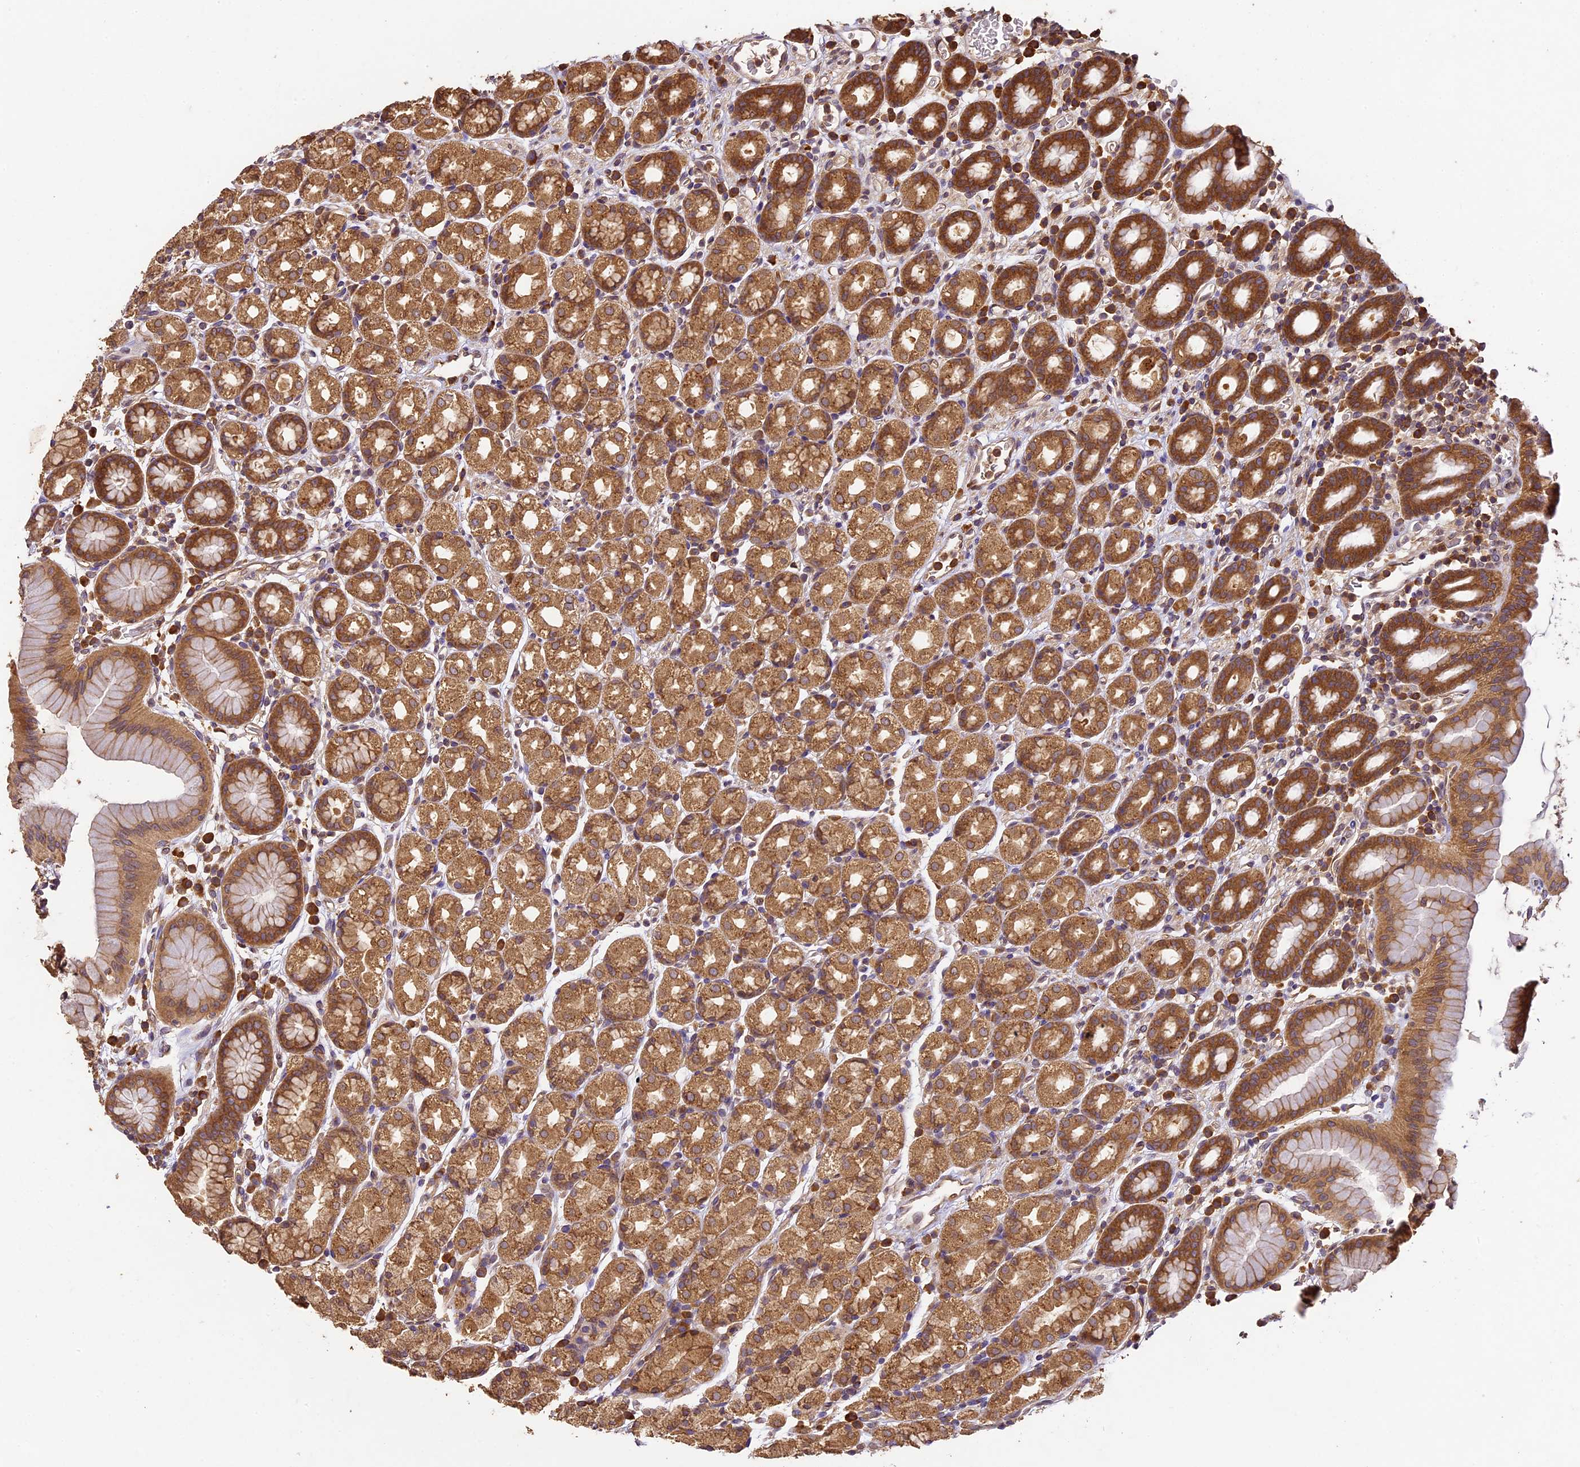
{"staining": {"intensity": "moderate", "quantity": ">75%", "location": "cytoplasmic/membranous"}, "tissue": "stomach", "cell_type": "Glandular cells", "image_type": "normal", "snomed": [{"axis": "morphology", "description": "Normal tissue, NOS"}, {"axis": "topography", "description": "Stomach, upper"}, {"axis": "topography", "description": "Stomach, lower"}, {"axis": "topography", "description": "Small intestine"}], "caption": "Stomach was stained to show a protein in brown. There is medium levels of moderate cytoplasmic/membranous staining in approximately >75% of glandular cells. The protein is shown in brown color, while the nuclei are stained blue.", "gene": "BRAP", "patient": {"sex": "male", "age": 68}}